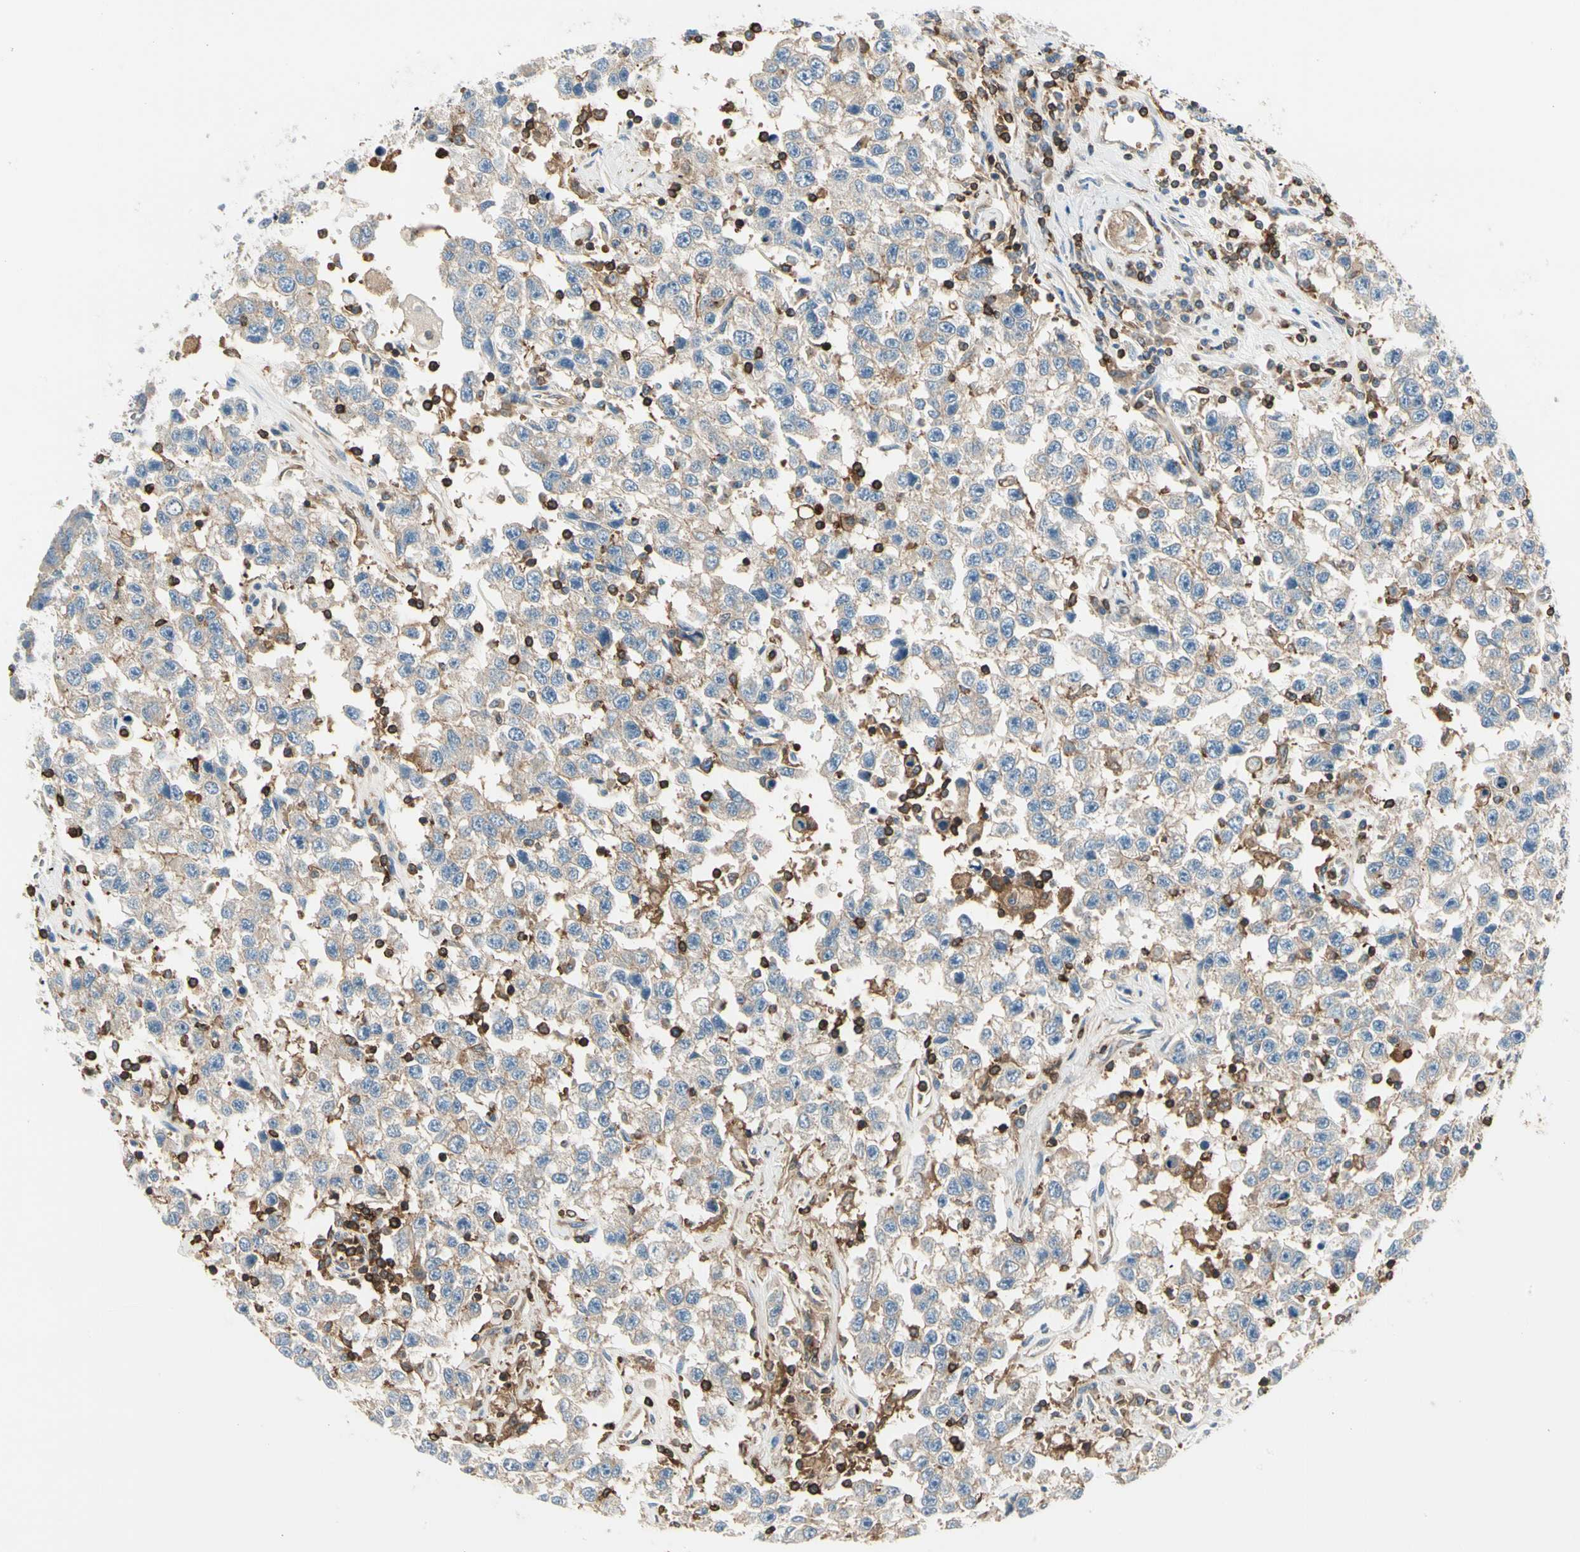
{"staining": {"intensity": "weak", "quantity": "25%-75%", "location": "cytoplasmic/membranous"}, "tissue": "testis cancer", "cell_type": "Tumor cells", "image_type": "cancer", "snomed": [{"axis": "morphology", "description": "Seminoma, NOS"}, {"axis": "topography", "description": "Testis"}], "caption": "Immunohistochemical staining of human testis seminoma displays weak cytoplasmic/membranous protein staining in approximately 25%-75% of tumor cells.", "gene": "CAPZA2", "patient": {"sex": "male", "age": 41}}